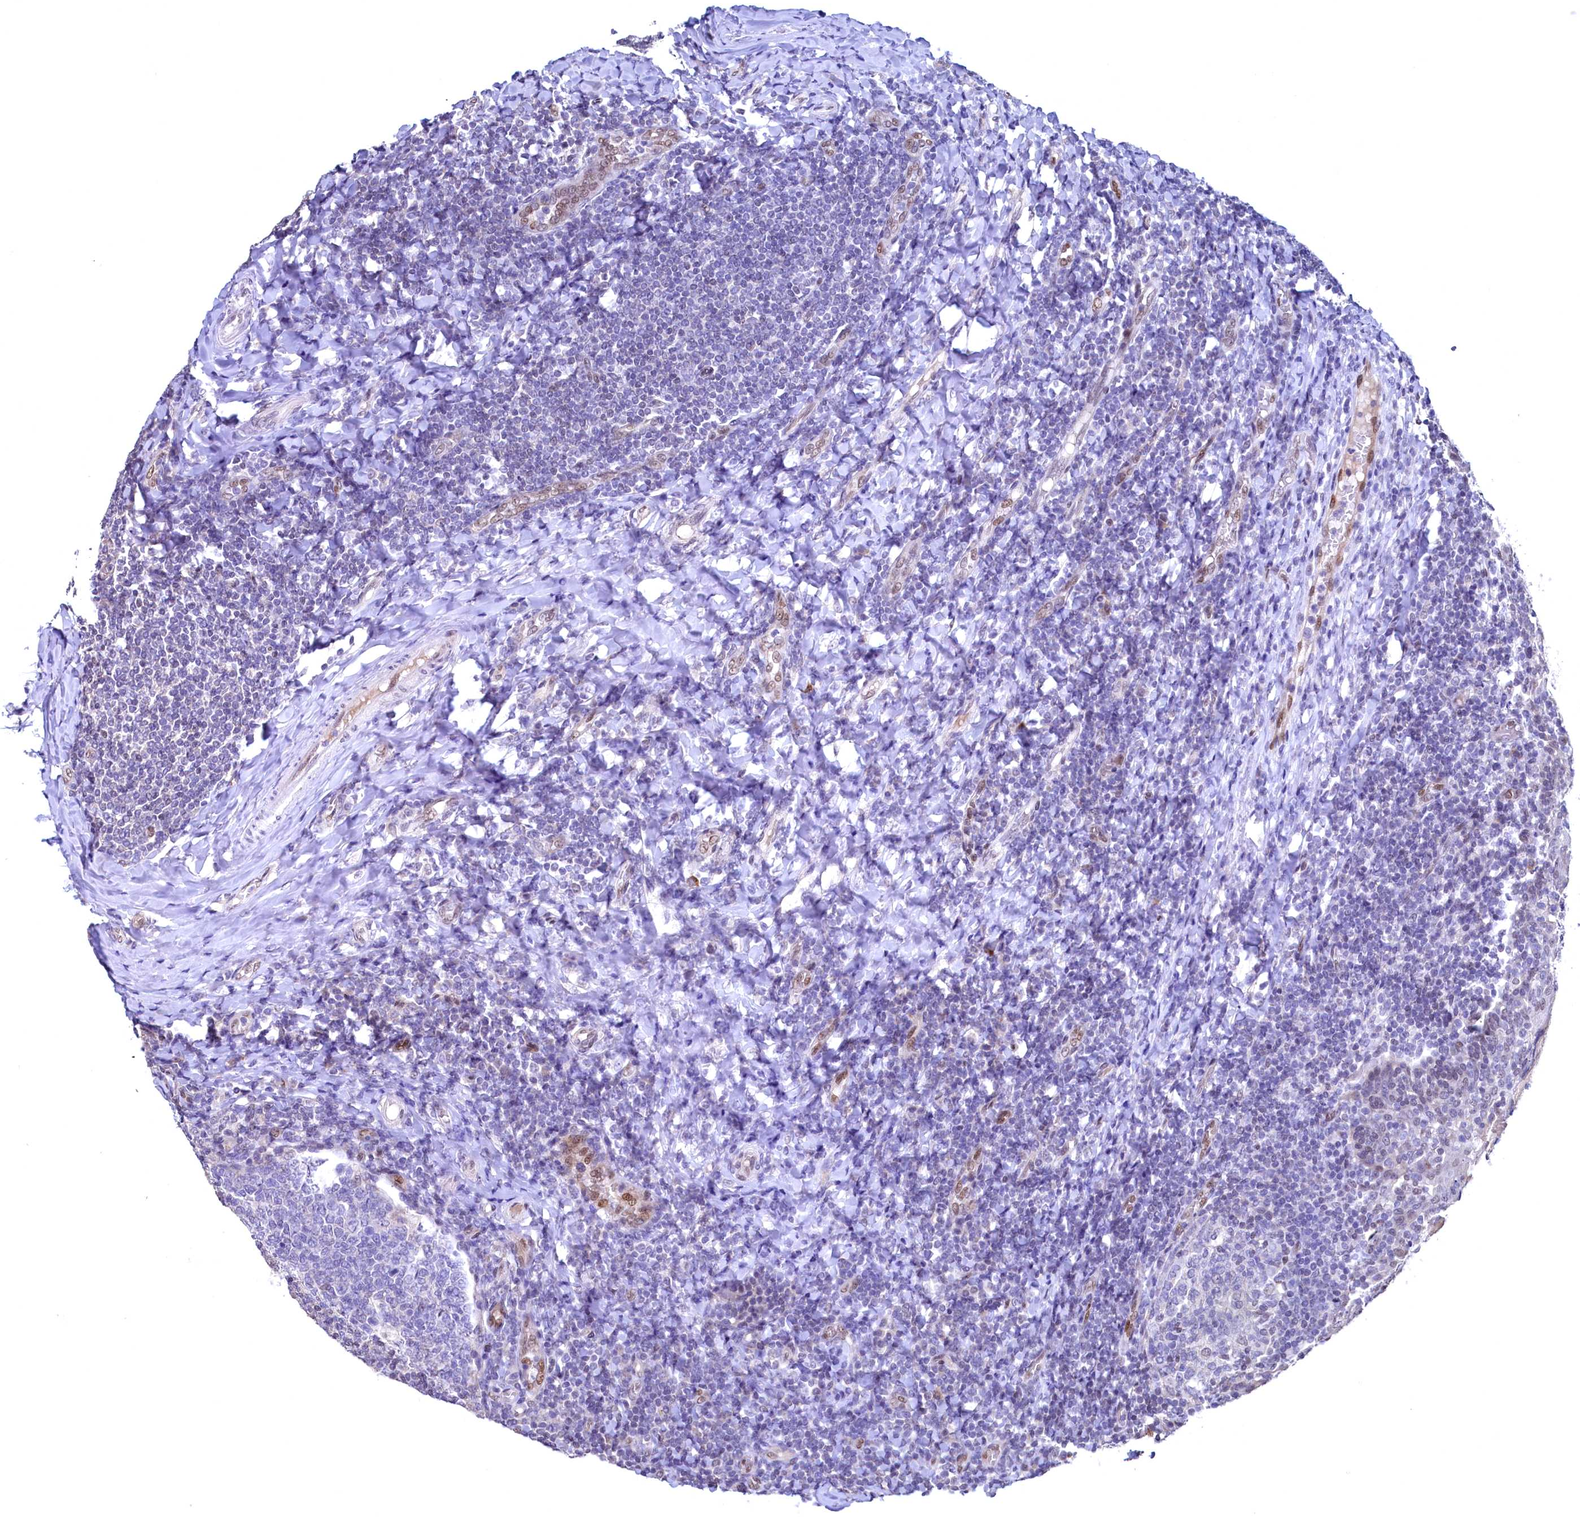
{"staining": {"intensity": "negative", "quantity": "none", "location": "none"}, "tissue": "tonsil", "cell_type": "Germinal center cells", "image_type": "normal", "snomed": [{"axis": "morphology", "description": "Normal tissue, NOS"}, {"axis": "topography", "description": "Tonsil"}], "caption": "This is a image of immunohistochemistry staining of benign tonsil, which shows no staining in germinal center cells. (DAB immunohistochemistry with hematoxylin counter stain).", "gene": "FLYWCH2", "patient": {"sex": "female", "age": 19}}